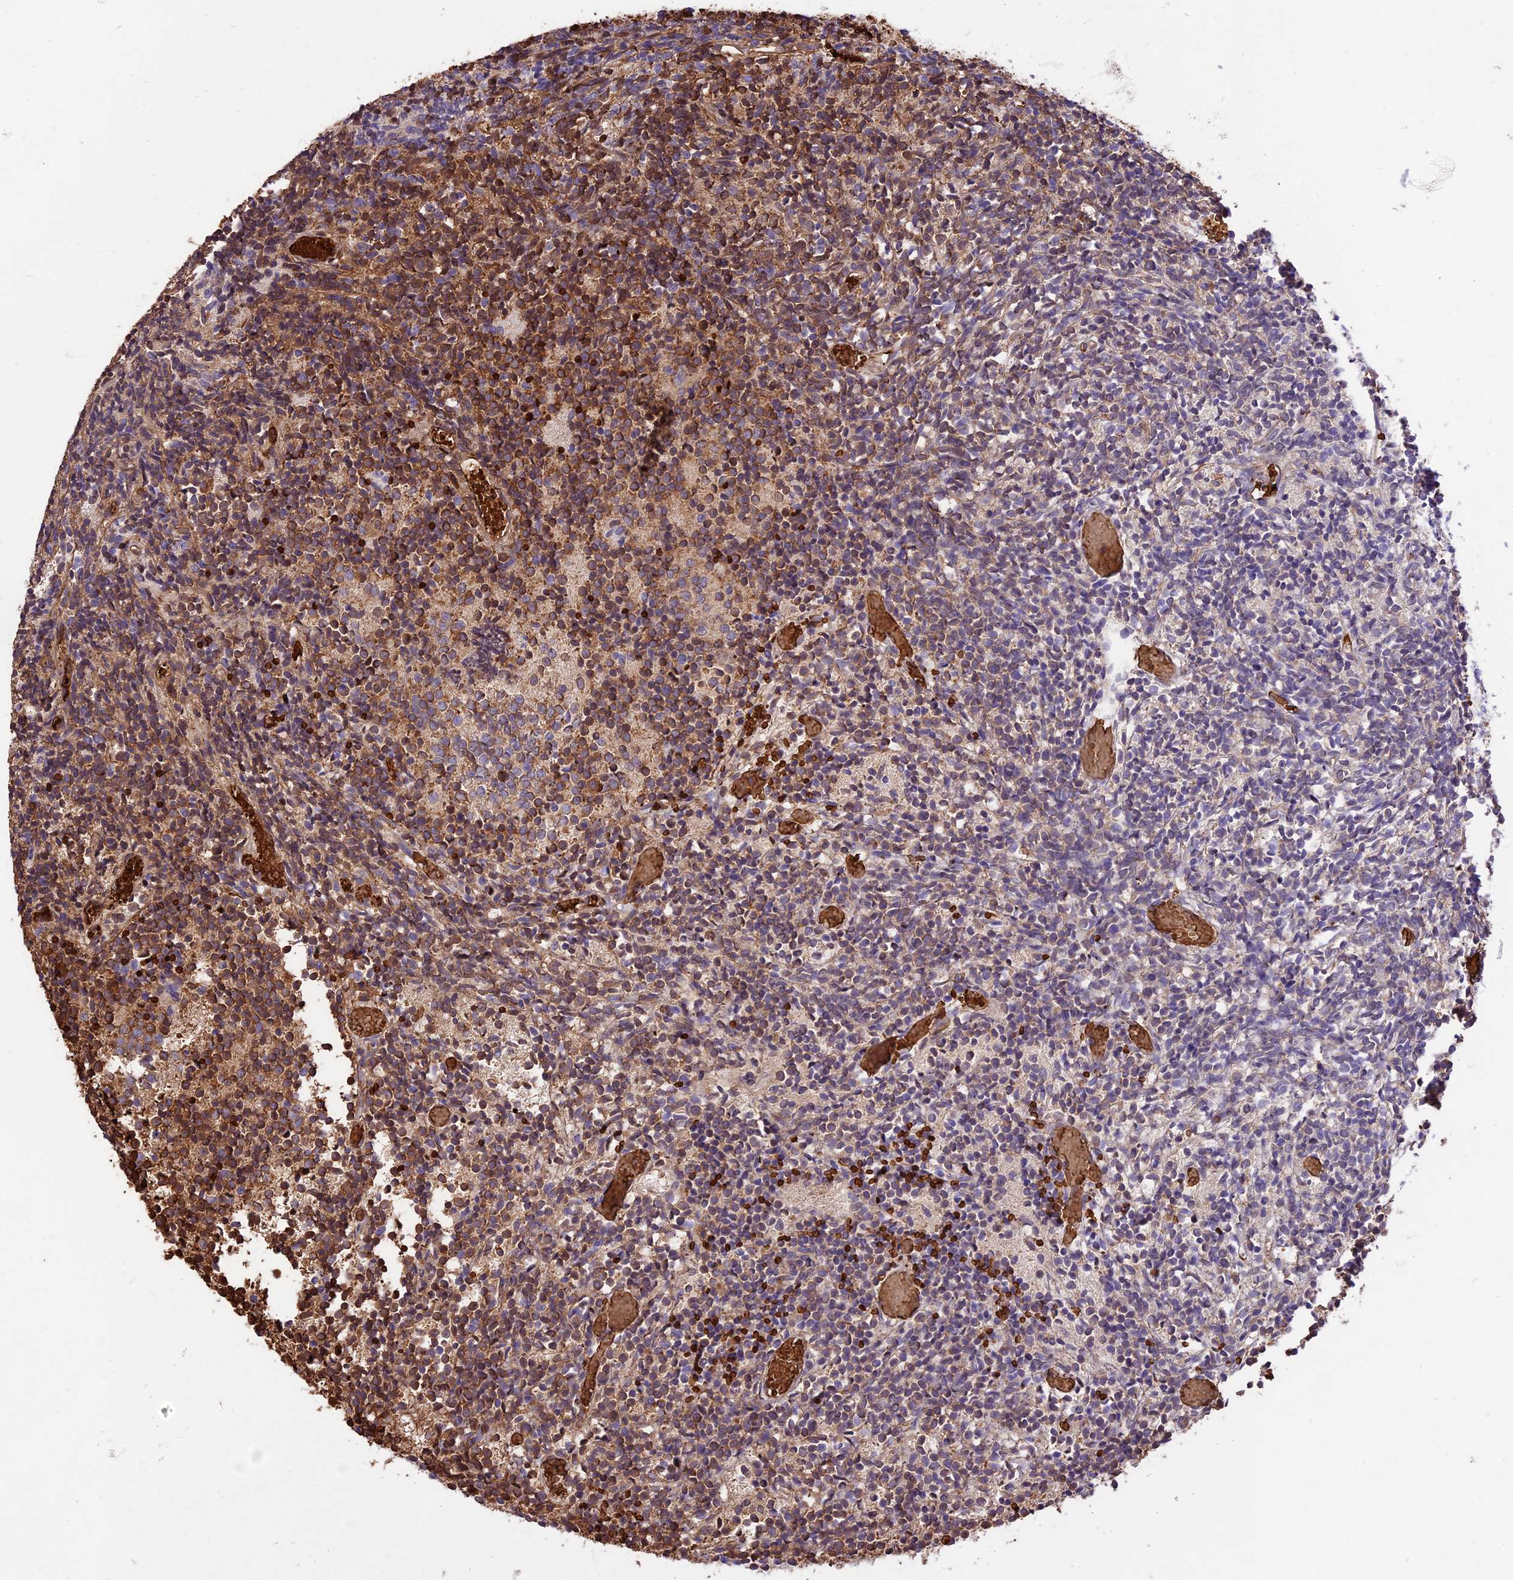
{"staining": {"intensity": "moderate", "quantity": "25%-75%", "location": "cytoplasmic/membranous"}, "tissue": "glioma", "cell_type": "Tumor cells", "image_type": "cancer", "snomed": [{"axis": "morphology", "description": "Glioma, malignant, Low grade"}, {"axis": "topography", "description": "Brain"}], "caption": "DAB (3,3'-diaminobenzidine) immunohistochemical staining of human glioma demonstrates moderate cytoplasmic/membranous protein expression in approximately 25%-75% of tumor cells. The protein is stained brown, and the nuclei are stained in blue (DAB IHC with brightfield microscopy, high magnification).", "gene": "TTC4", "patient": {"sex": "female", "age": 1}}